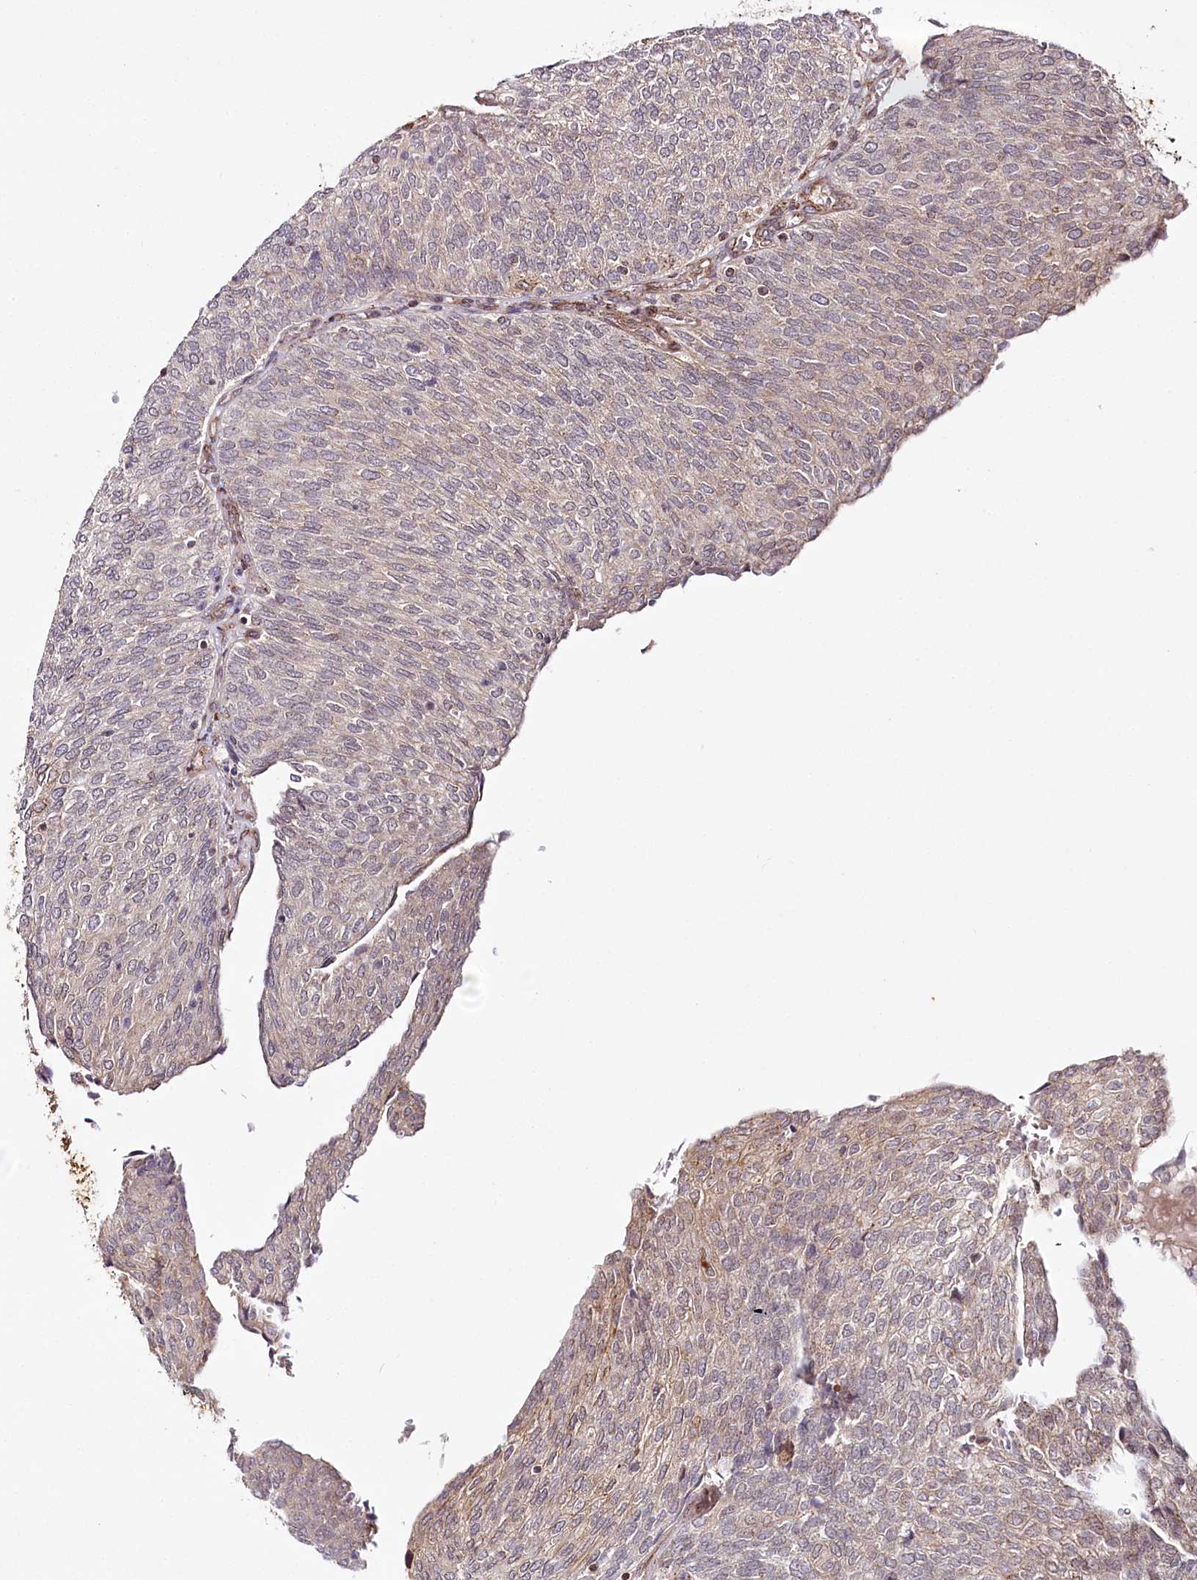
{"staining": {"intensity": "weak", "quantity": "25%-75%", "location": "cytoplasmic/membranous"}, "tissue": "urothelial cancer", "cell_type": "Tumor cells", "image_type": "cancer", "snomed": [{"axis": "morphology", "description": "Urothelial carcinoma, Low grade"}, {"axis": "topography", "description": "Urinary bladder"}], "caption": "This photomicrograph demonstrates urothelial cancer stained with immunohistochemistry (IHC) to label a protein in brown. The cytoplasmic/membranous of tumor cells show weak positivity for the protein. Nuclei are counter-stained blue.", "gene": "COPG1", "patient": {"sex": "female", "age": 79}}